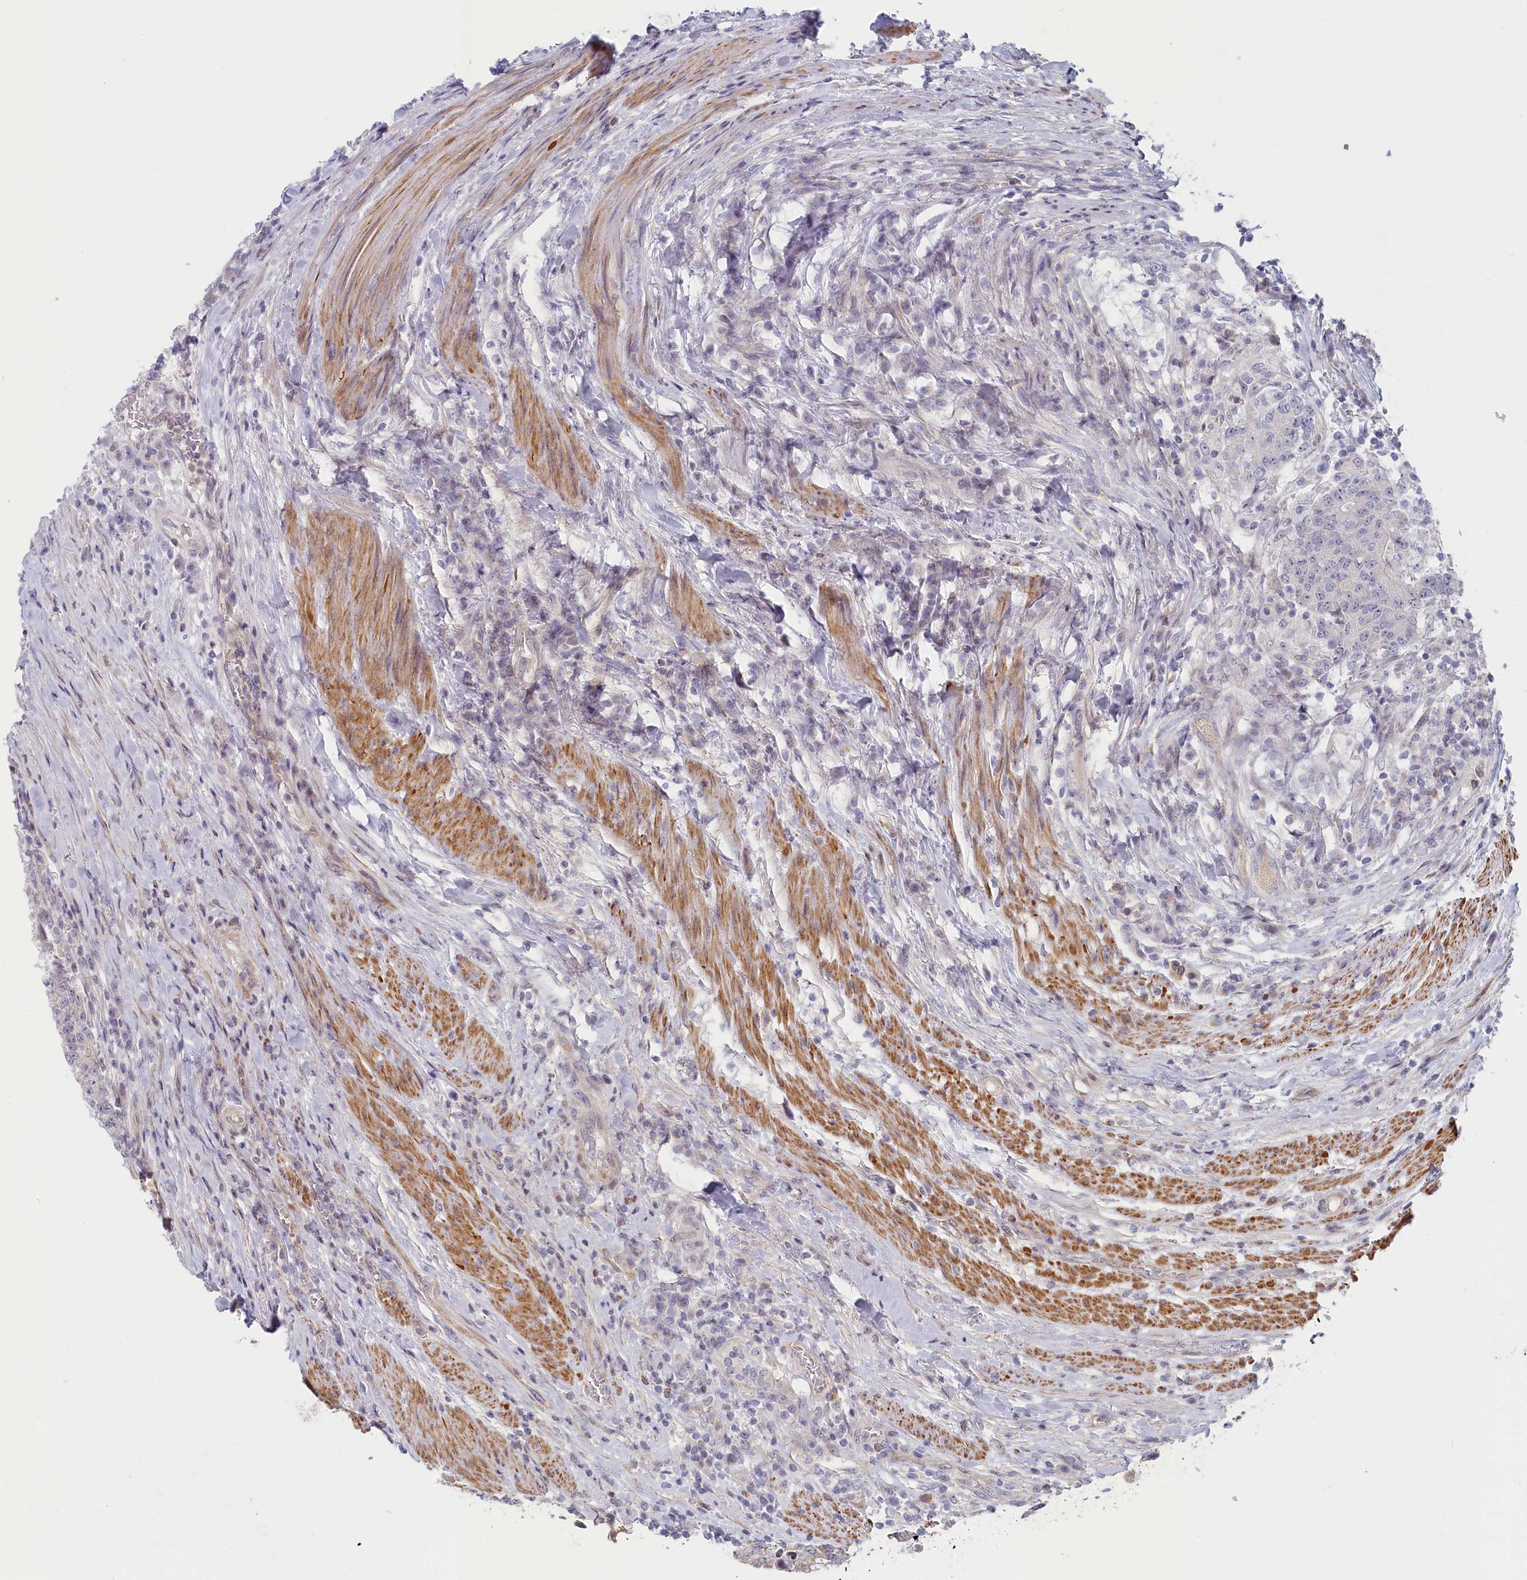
{"staining": {"intensity": "negative", "quantity": "none", "location": "none"}, "tissue": "colorectal cancer", "cell_type": "Tumor cells", "image_type": "cancer", "snomed": [{"axis": "morphology", "description": "Adenocarcinoma, NOS"}, {"axis": "topography", "description": "Colon"}], "caption": "Immunohistochemical staining of human adenocarcinoma (colorectal) shows no significant positivity in tumor cells. Brightfield microscopy of immunohistochemistry (IHC) stained with DAB (brown) and hematoxylin (blue), captured at high magnification.", "gene": "INTS4", "patient": {"sex": "female", "age": 75}}